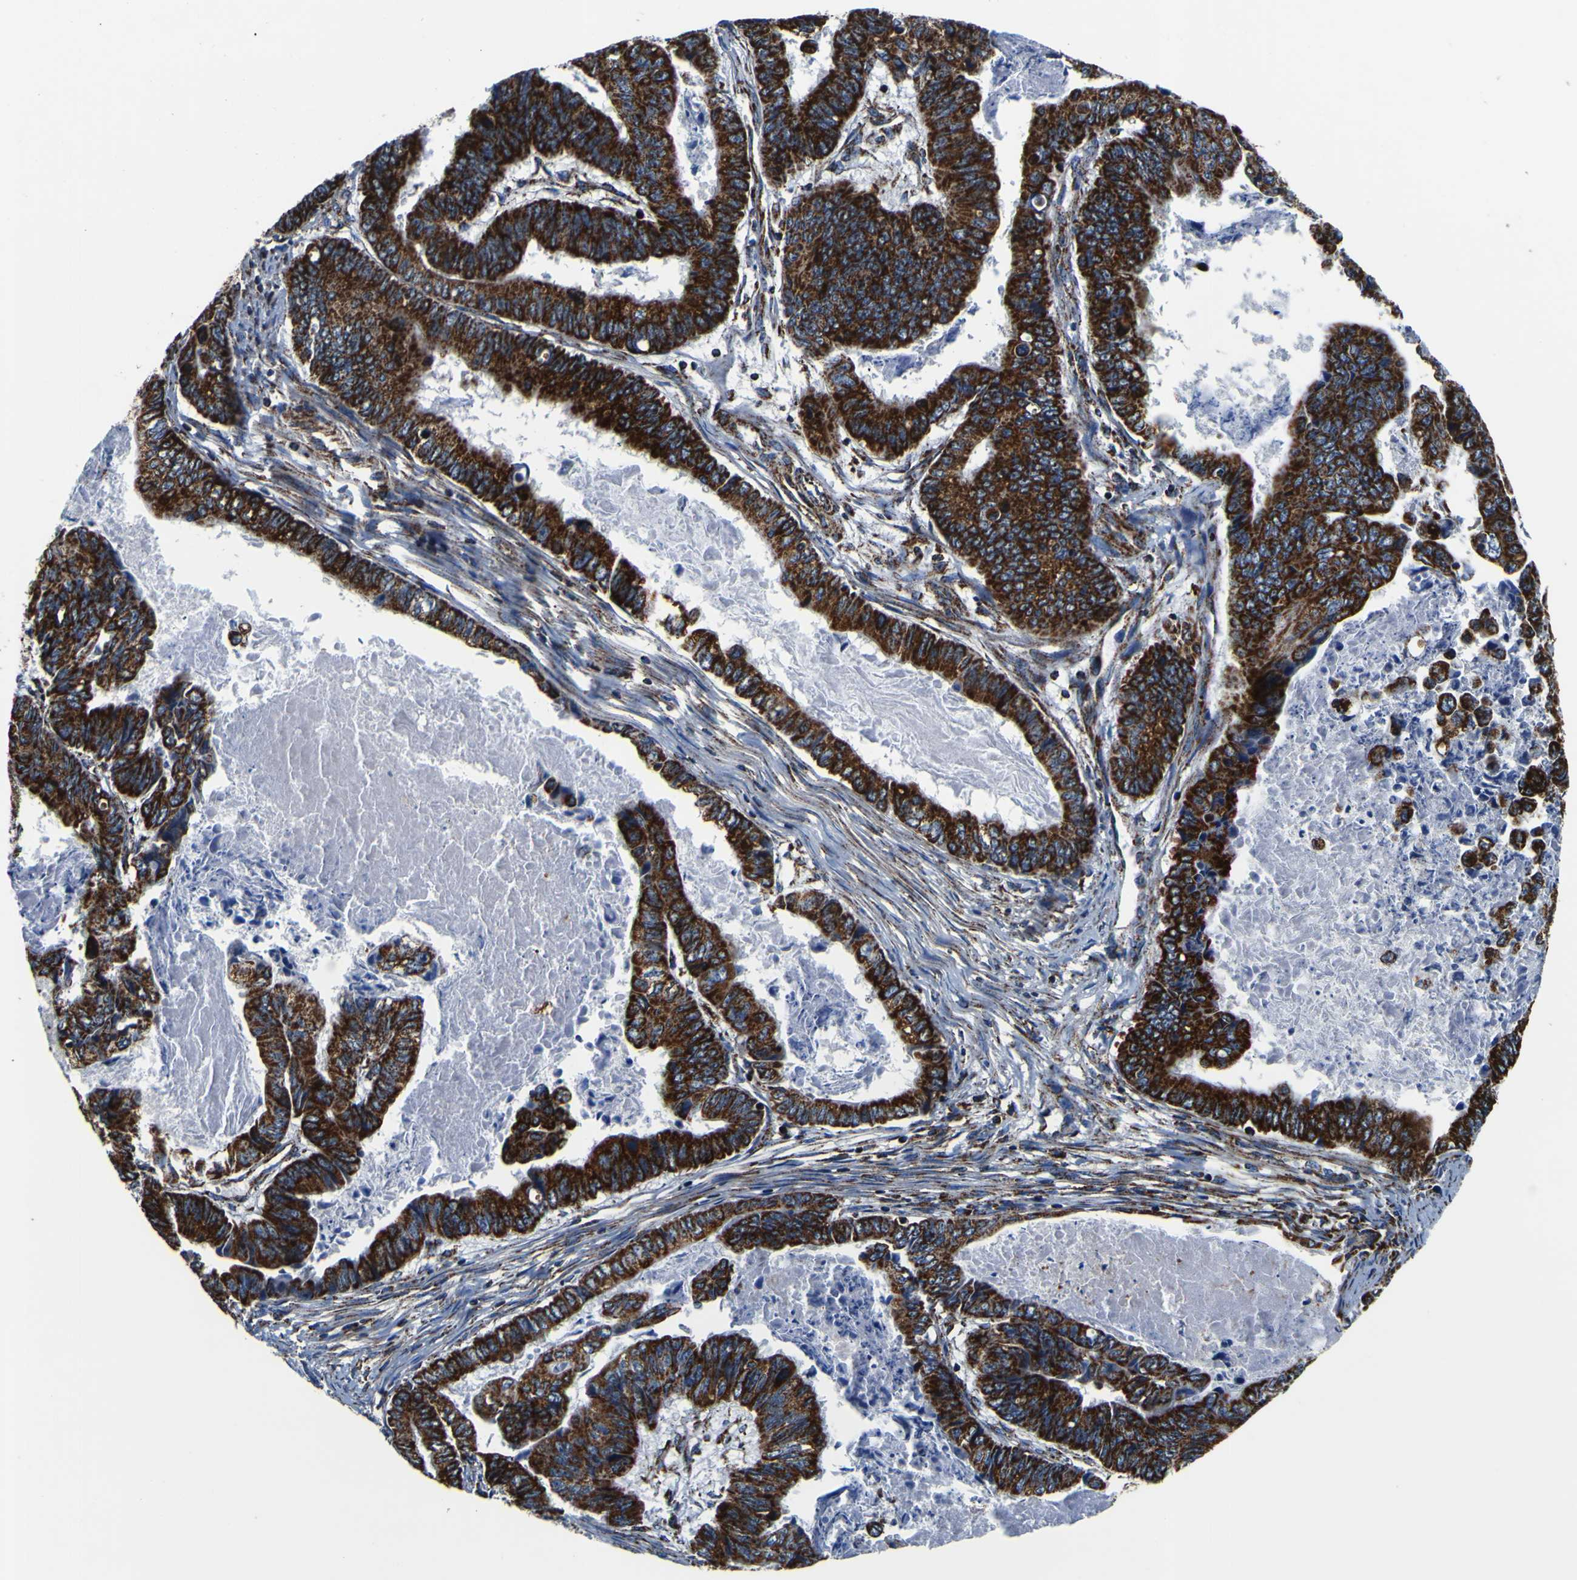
{"staining": {"intensity": "strong", "quantity": ">75%", "location": "cytoplasmic/membranous"}, "tissue": "stomach cancer", "cell_type": "Tumor cells", "image_type": "cancer", "snomed": [{"axis": "morphology", "description": "Adenocarcinoma, NOS"}, {"axis": "topography", "description": "Stomach, lower"}], "caption": "A micrograph of adenocarcinoma (stomach) stained for a protein shows strong cytoplasmic/membranous brown staining in tumor cells.", "gene": "PTRH2", "patient": {"sex": "male", "age": 77}}